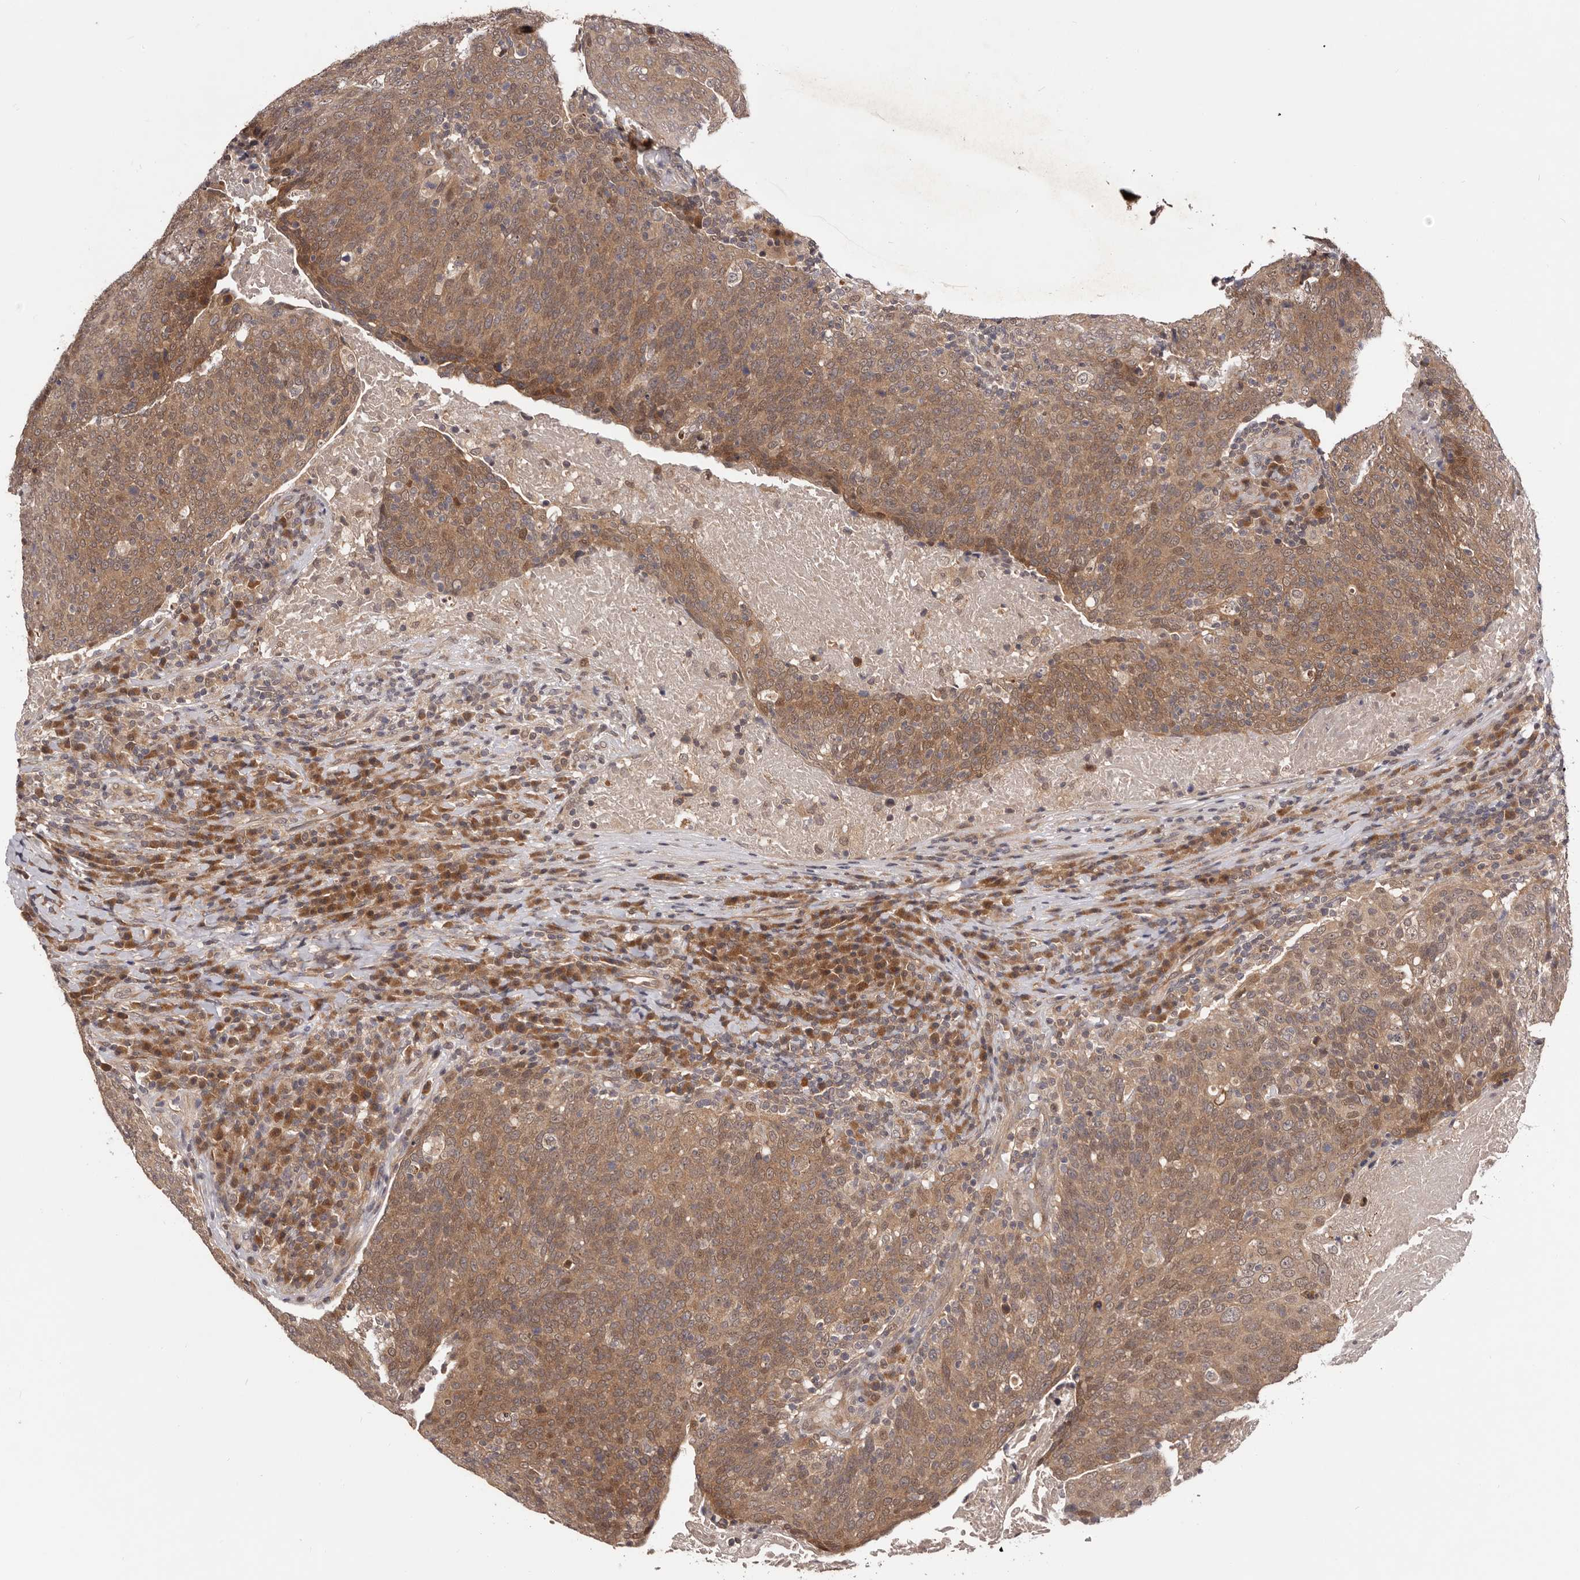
{"staining": {"intensity": "moderate", "quantity": ">75%", "location": "cytoplasmic/membranous"}, "tissue": "head and neck cancer", "cell_type": "Tumor cells", "image_type": "cancer", "snomed": [{"axis": "morphology", "description": "Squamous cell carcinoma, NOS"}, {"axis": "morphology", "description": "Squamous cell carcinoma, metastatic, NOS"}, {"axis": "topography", "description": "Lymph node"}, {"axis": "topography", "description": "Head-Neck"}], "caption": "Brown immunohistochemical staining in human metastatic squamous cell carcinoma (head and neck) demonstrates moderate cytoplasmic/membranous positivity in about >75% of tumor cells.", "gene": "MDP1", "patient": {"sex": "male", "age": 62}}